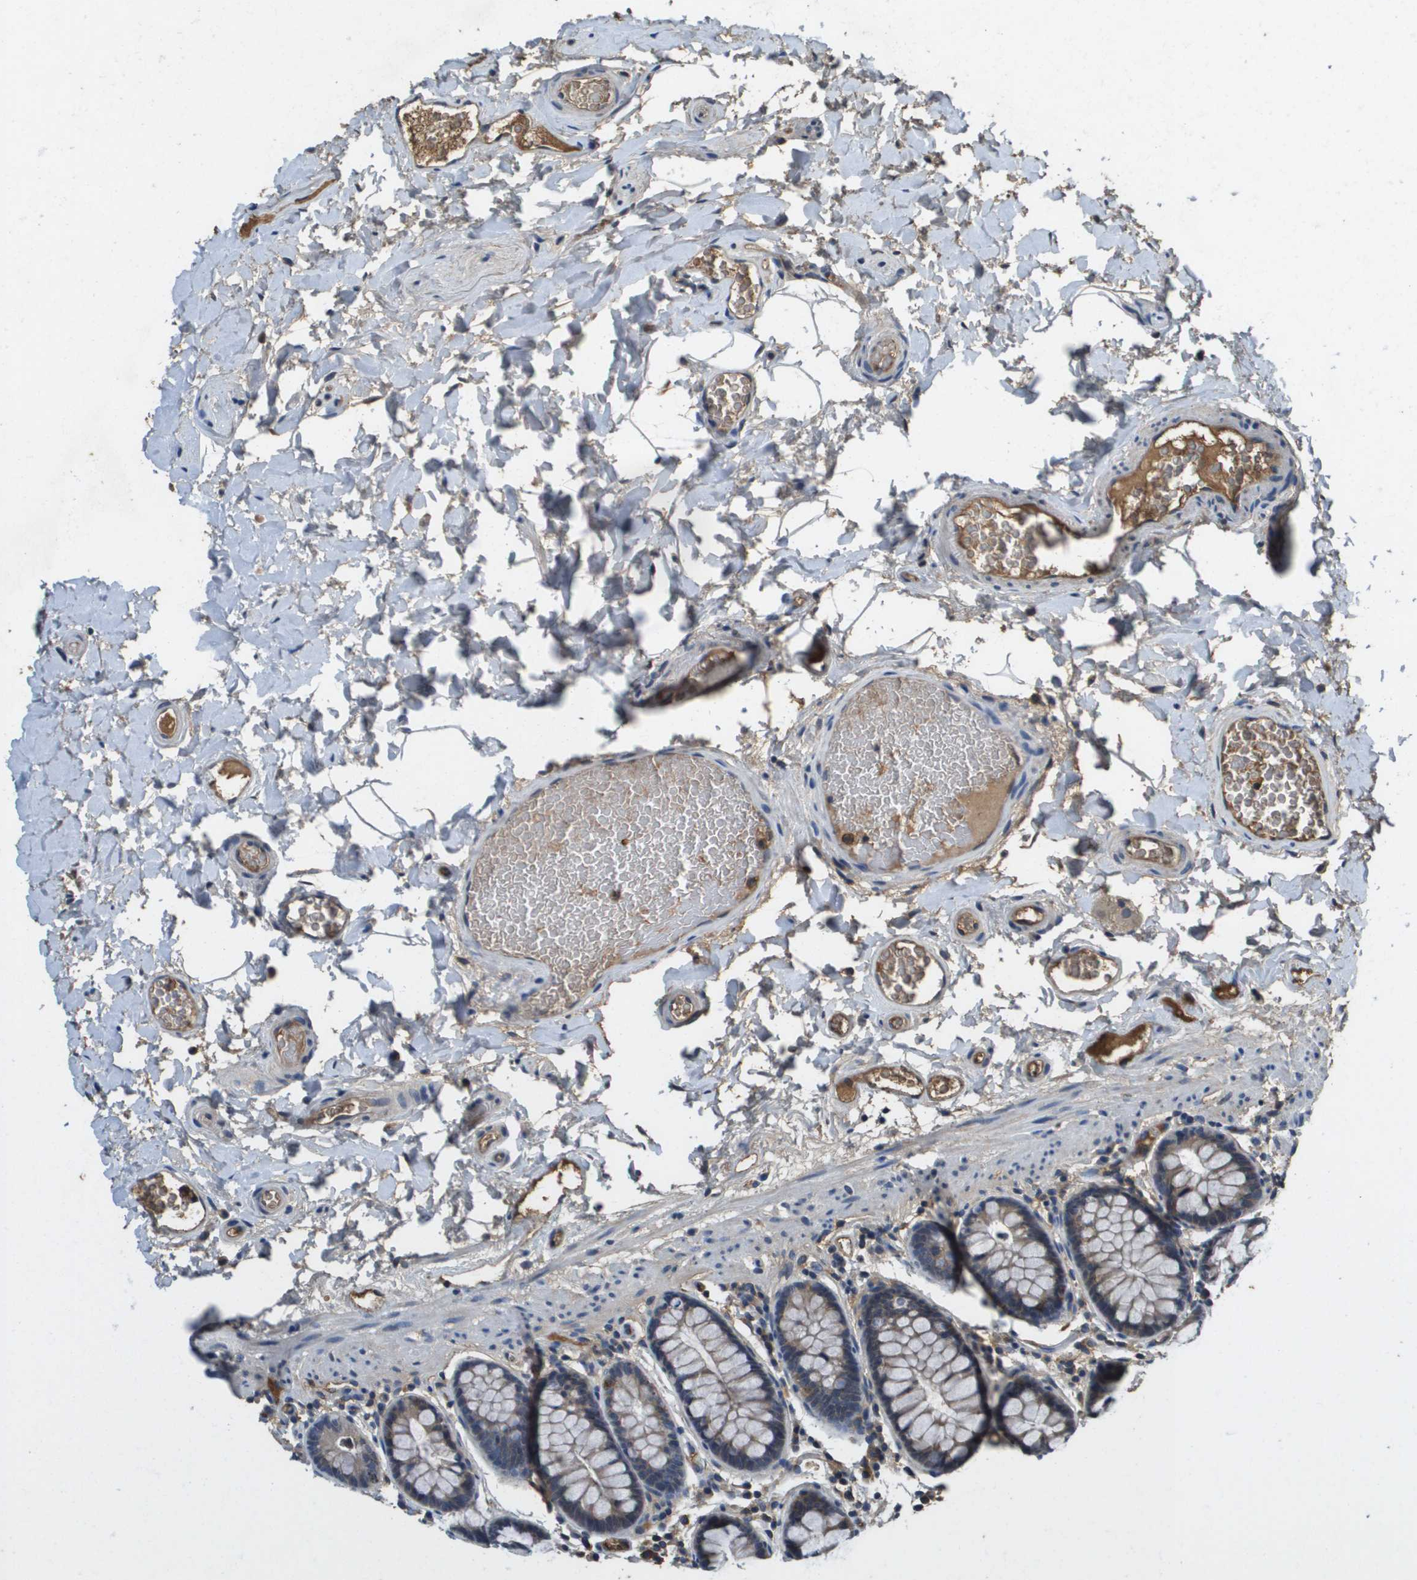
{"staining": {"intensity": "moderate", "quantity": ">75%", "location": "cytoplasmic/membranous"}, "tissue": "colon", "cell_type": "Endothelial cells", "image_type": "normal", "snomed": [{"axis": "morphology", "description": "Normal tissue, NOS"}, {"axis": "topography", "description": "Colon"}], "caption": "Colon stained for a protein (brown) exhibits moderate cytoplasmic/membranous positive expression in about >75% of endothelial cells.", "gene": "SLC16A3", "patient": {"sex": "female", "age": 80}}